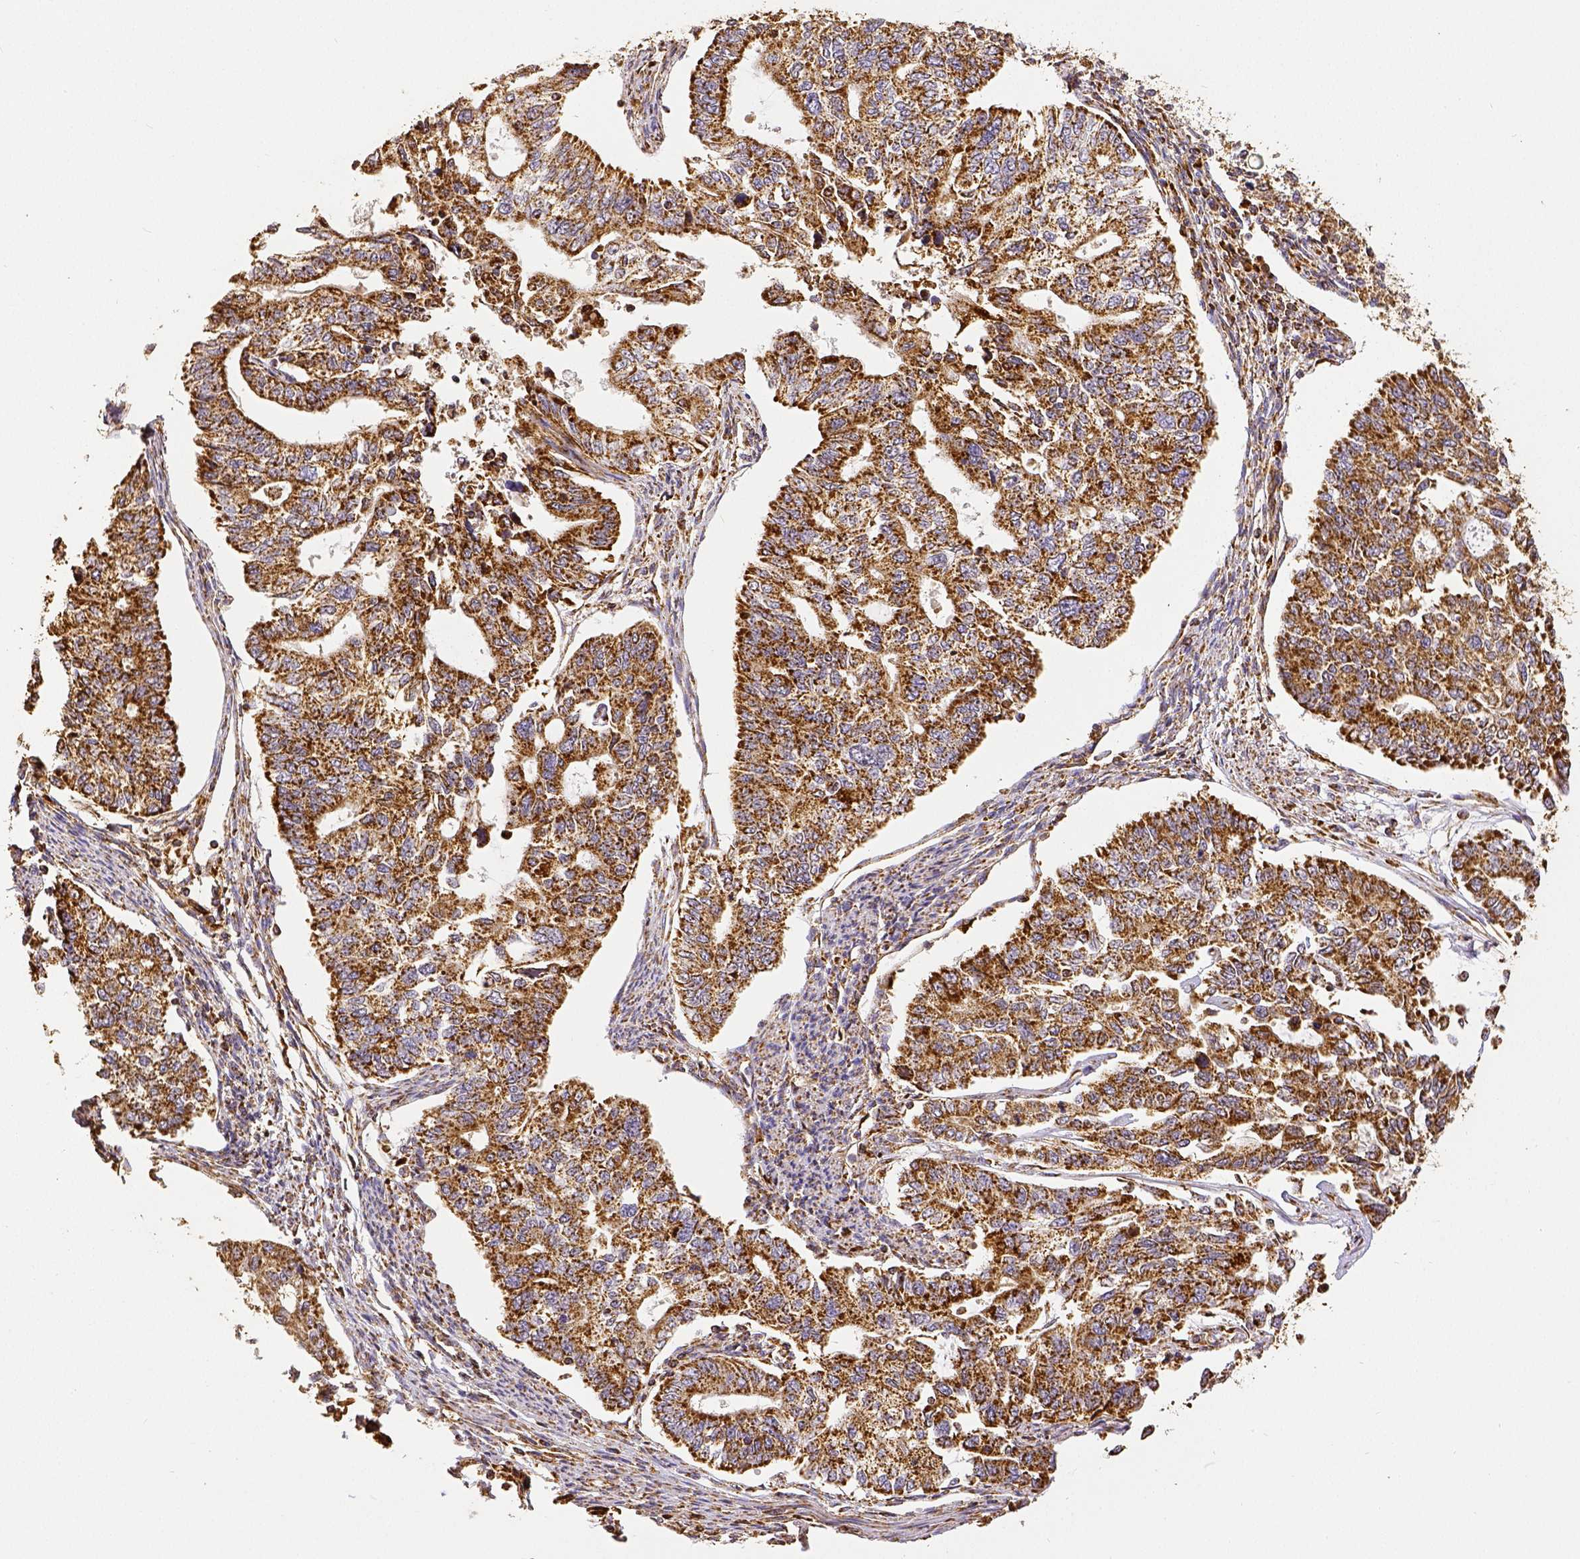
{"staining": {"intensity": "strong", "quantity": ">75%", "location": "cytoplasmic/membranous"}, "tissue": "endometrial cancer", "cell_type": "Tumor cells", "image_type": "cancer", "snomed": [{"axis": "morphology", "description": "Adenocarcinoma, NOS"}, {"axis": "topography", "description": "Uterus"}], "caption": "Endometrial adenocarcinoma was stained to show a protein in brown. There is high levels of strong cytoplasmic/membranous expression in approximately >75% of tumor cells.", "gene": "SDHB", "patient": {"sex": "female", "age": 59}}